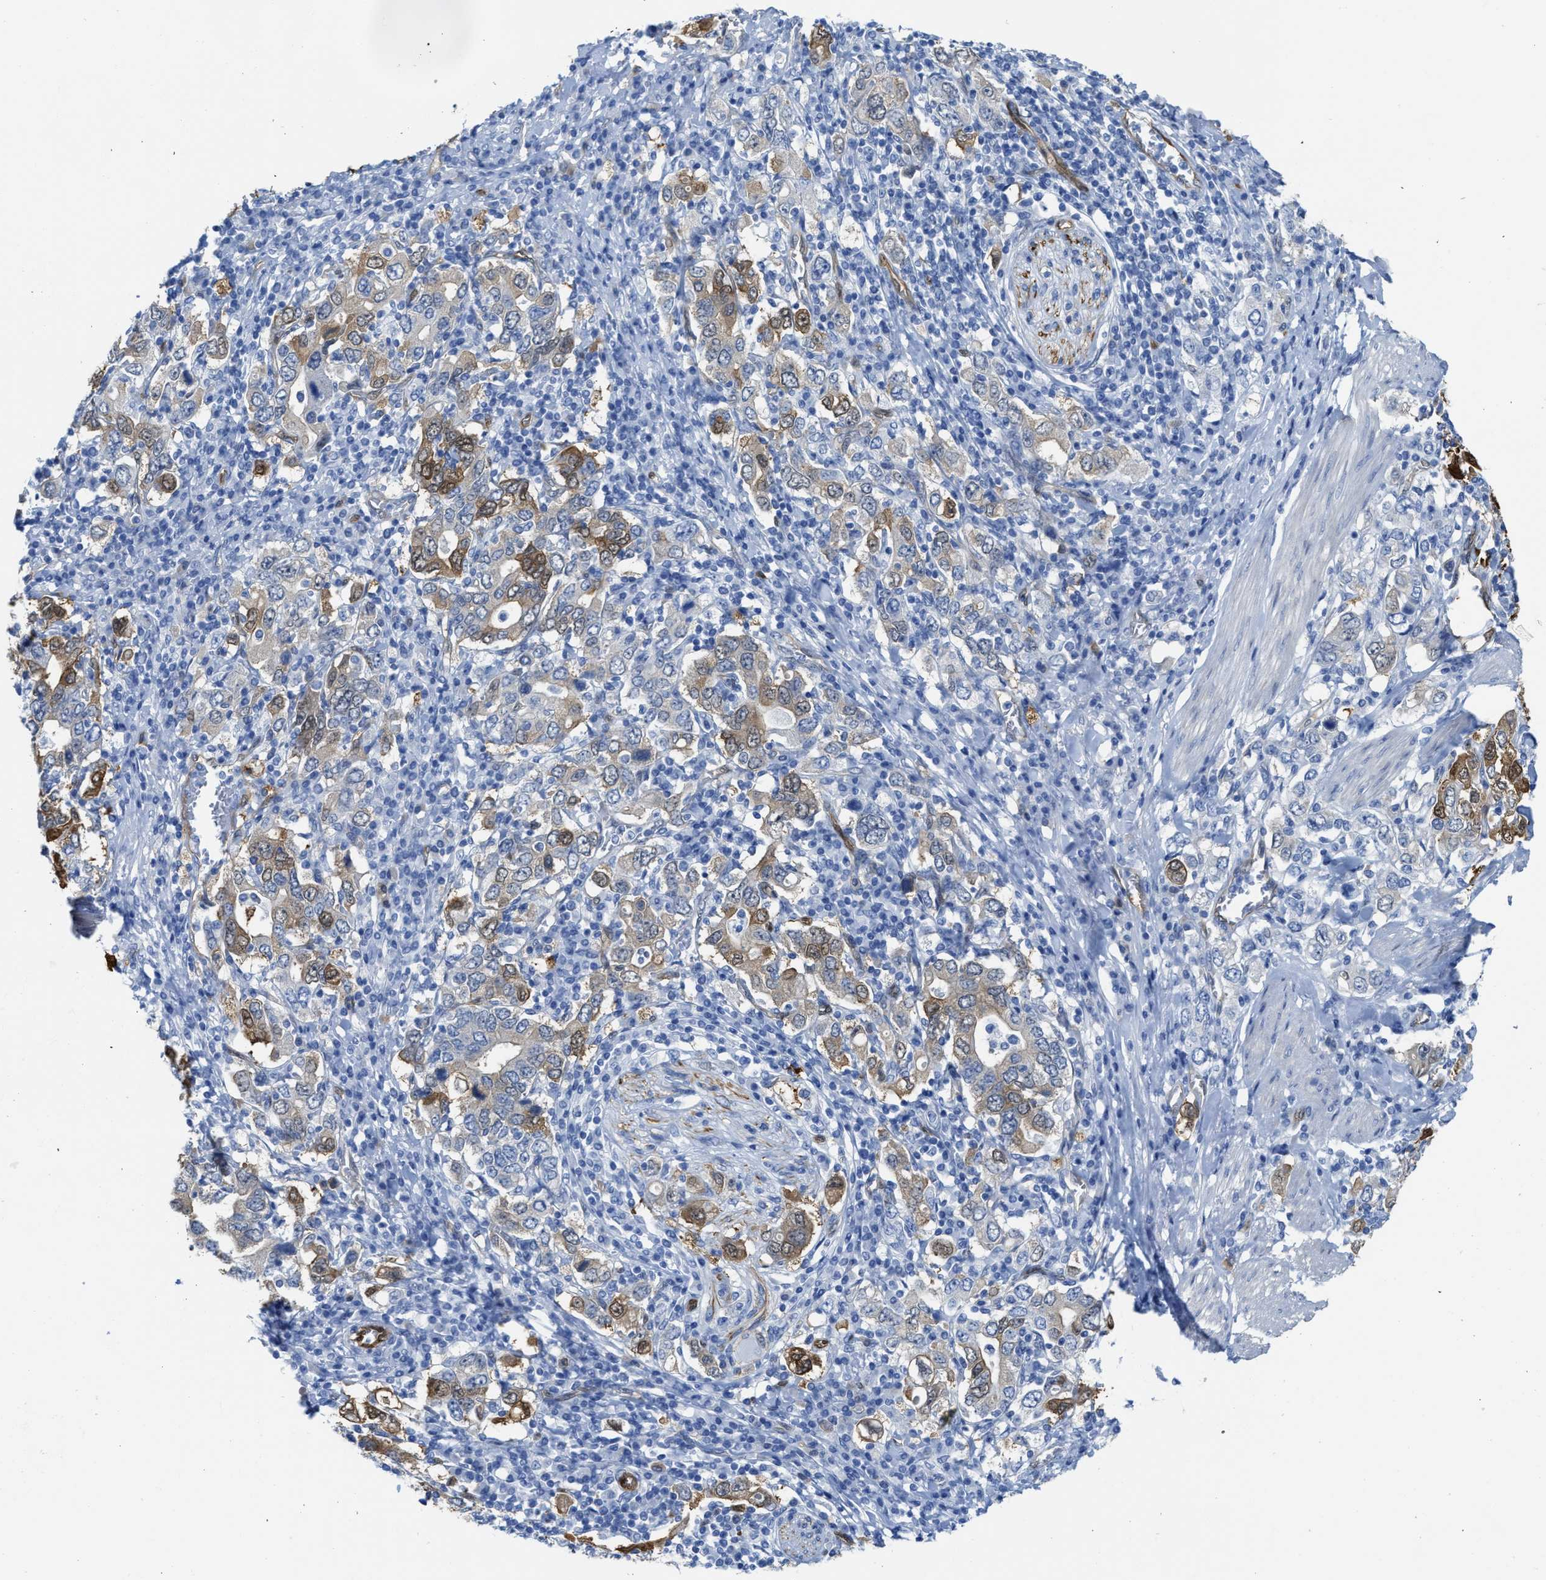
{"staining": {"intensity": "moderate", "quantity": "25%-75%", "location": "cytoplasmic/membranous,nuclear"}, "tissue": "stomach cancer", "cell_type": "Tumor cells", "image_type": "cancer", "snomed": [{"axis": "morphology", "description": "Adenocarcinoma, NOS"}, {"axis": "topography", "description": "Stomach, upper"}], "caption": "Tumor cells reveal medium levels of moderate cytoplasmic/membranous and nuclear positivity in approximately 25%-75% of cells in adenocarcinoma (stomach).", "gene": "ASS1", "patient": {"sex": "male", "age": 62}}